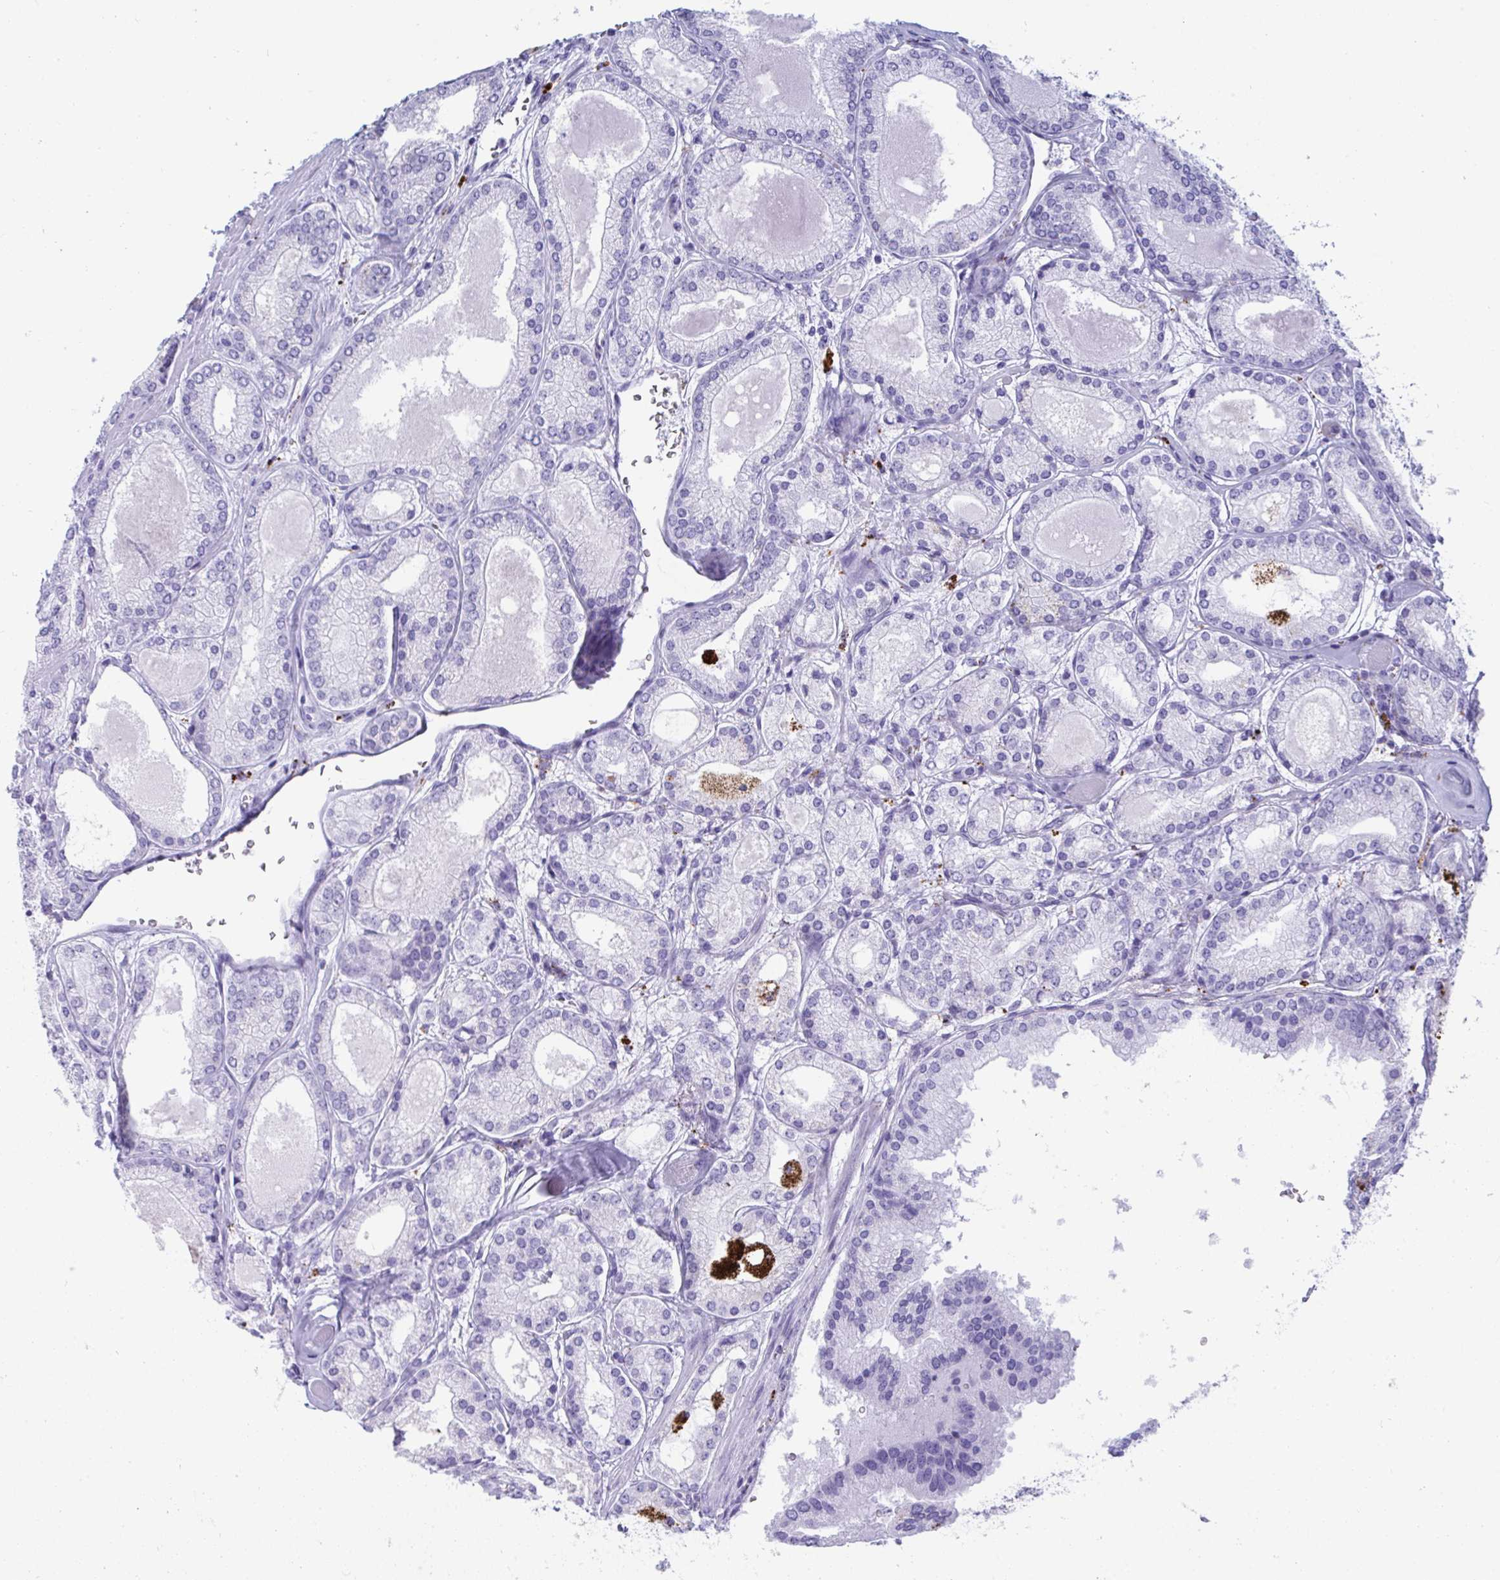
{"staining": {"intensity": "negative", "quantity": "none", "location": "none"}, "tissue": "prostate cancer", "cell_type": "Tumor cells", "image_type": "cancer", "snomed": [{"axis": "morphology", "description": "Adenocarcinoma, High grade"}, {"axis": "topography", "description": "Prostate"}], "caption": "Tumor cells show no significant expression in prostate cancer.", "gene": "CPVL", "patient": {"sex": "male", "age": 67}}